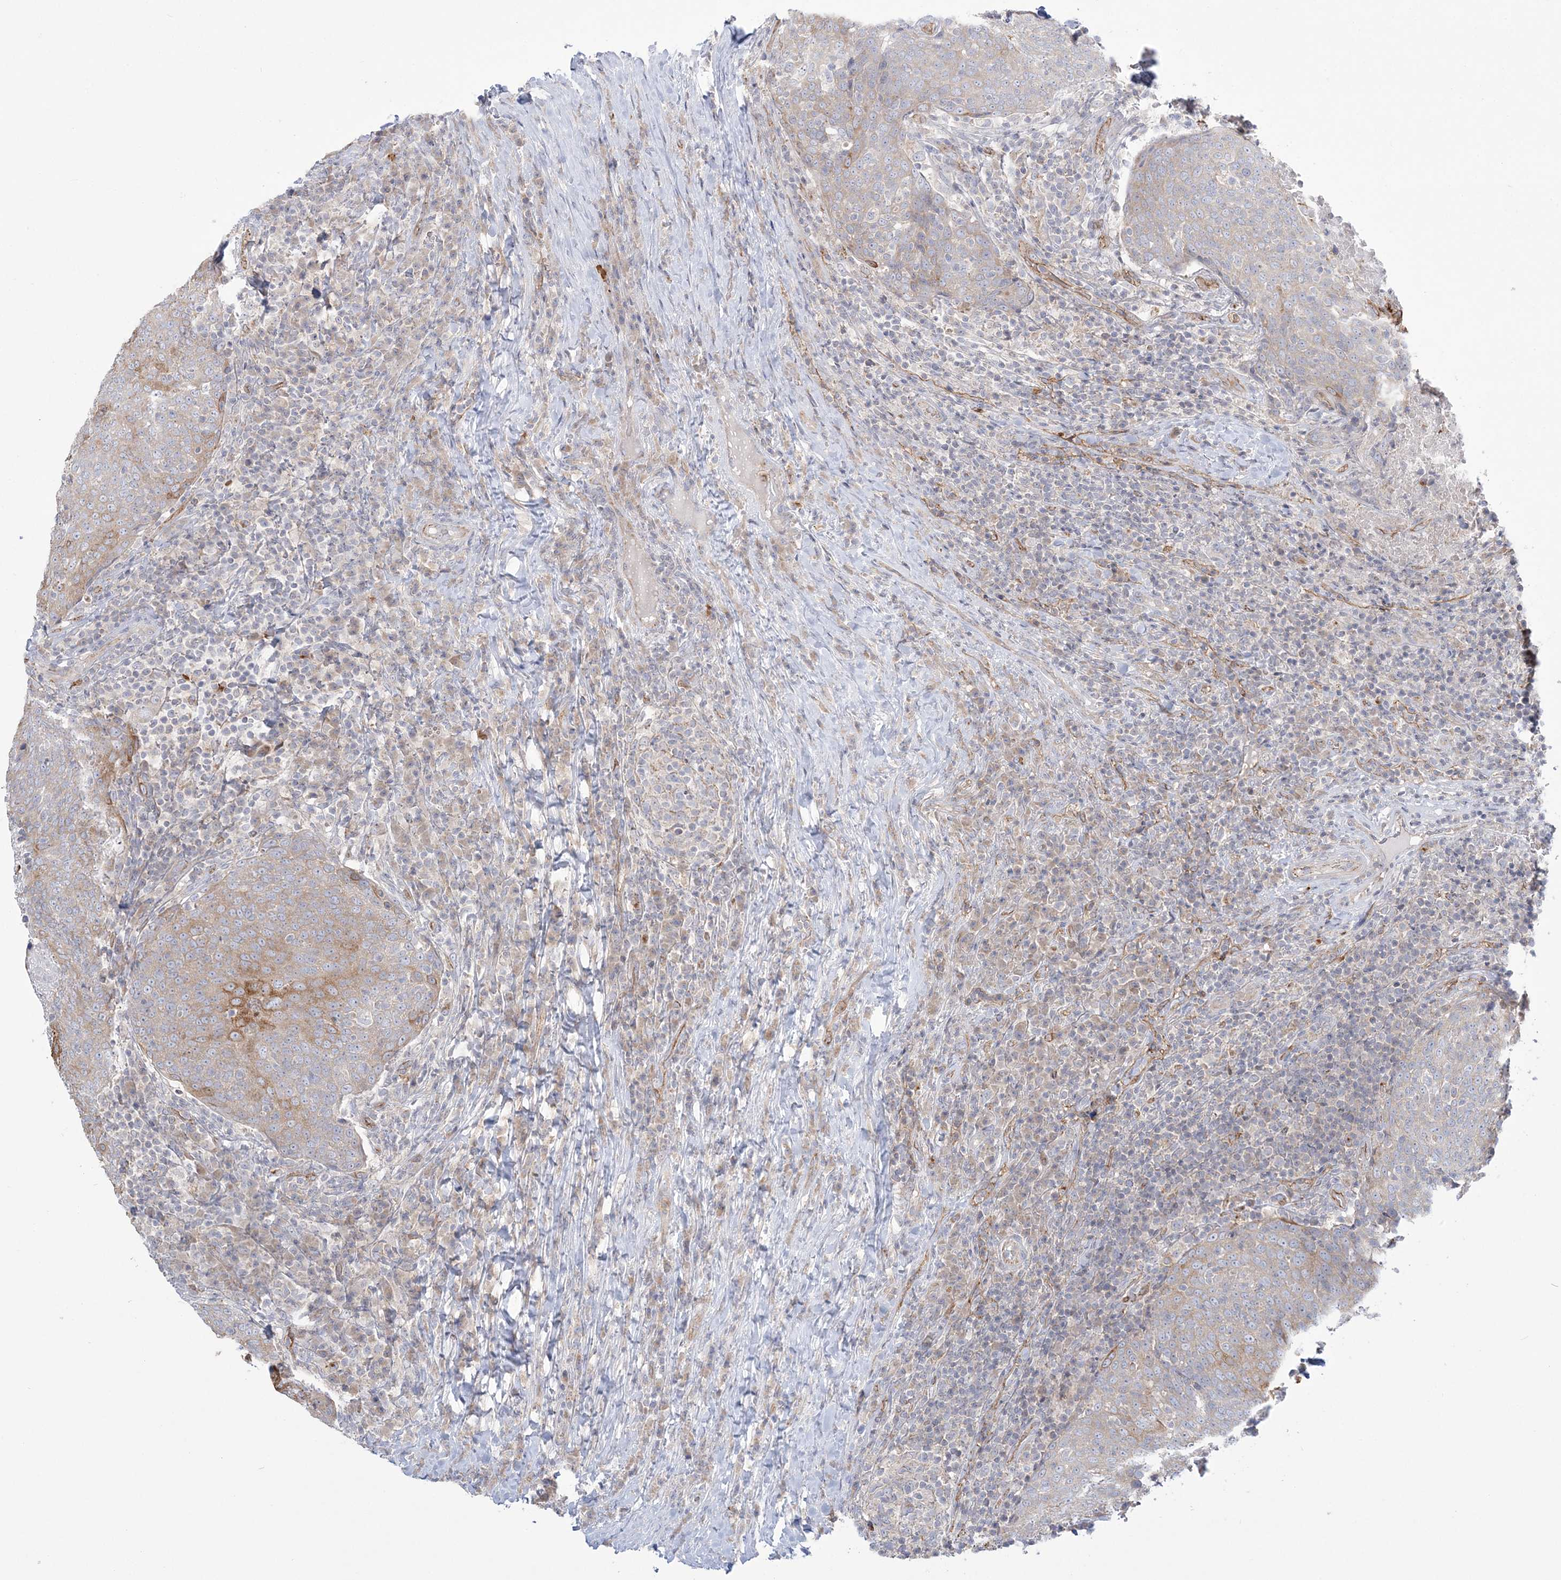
{"staining": {"intensity": "moderate", "quantity": "<25%", "location": "cytoplasmic/membranous"}, "tissue": "head and neck cancer", "cell_type": "Tumor cells", "image_type": "cancer", "snomed": [{"axis": "morphology", "description": "Squamous cell carcinoma, NOS"}, {"axis": "morphology", "description": "Squamous cell carcinoma, metastatic, NOS"}, {"axis": "topography", "description": "Lymph node"}, {"axis": "topography", "description": "Head-Neck"}], "caption": "Moderate cytoplasmic/membranous protein staining is identified in about <25% of tumor cells in head and neck cancer (metastatic squamous cell carcinoma).", "gene": "FARSB", "patient": {"sex": "male", "age": 62}}